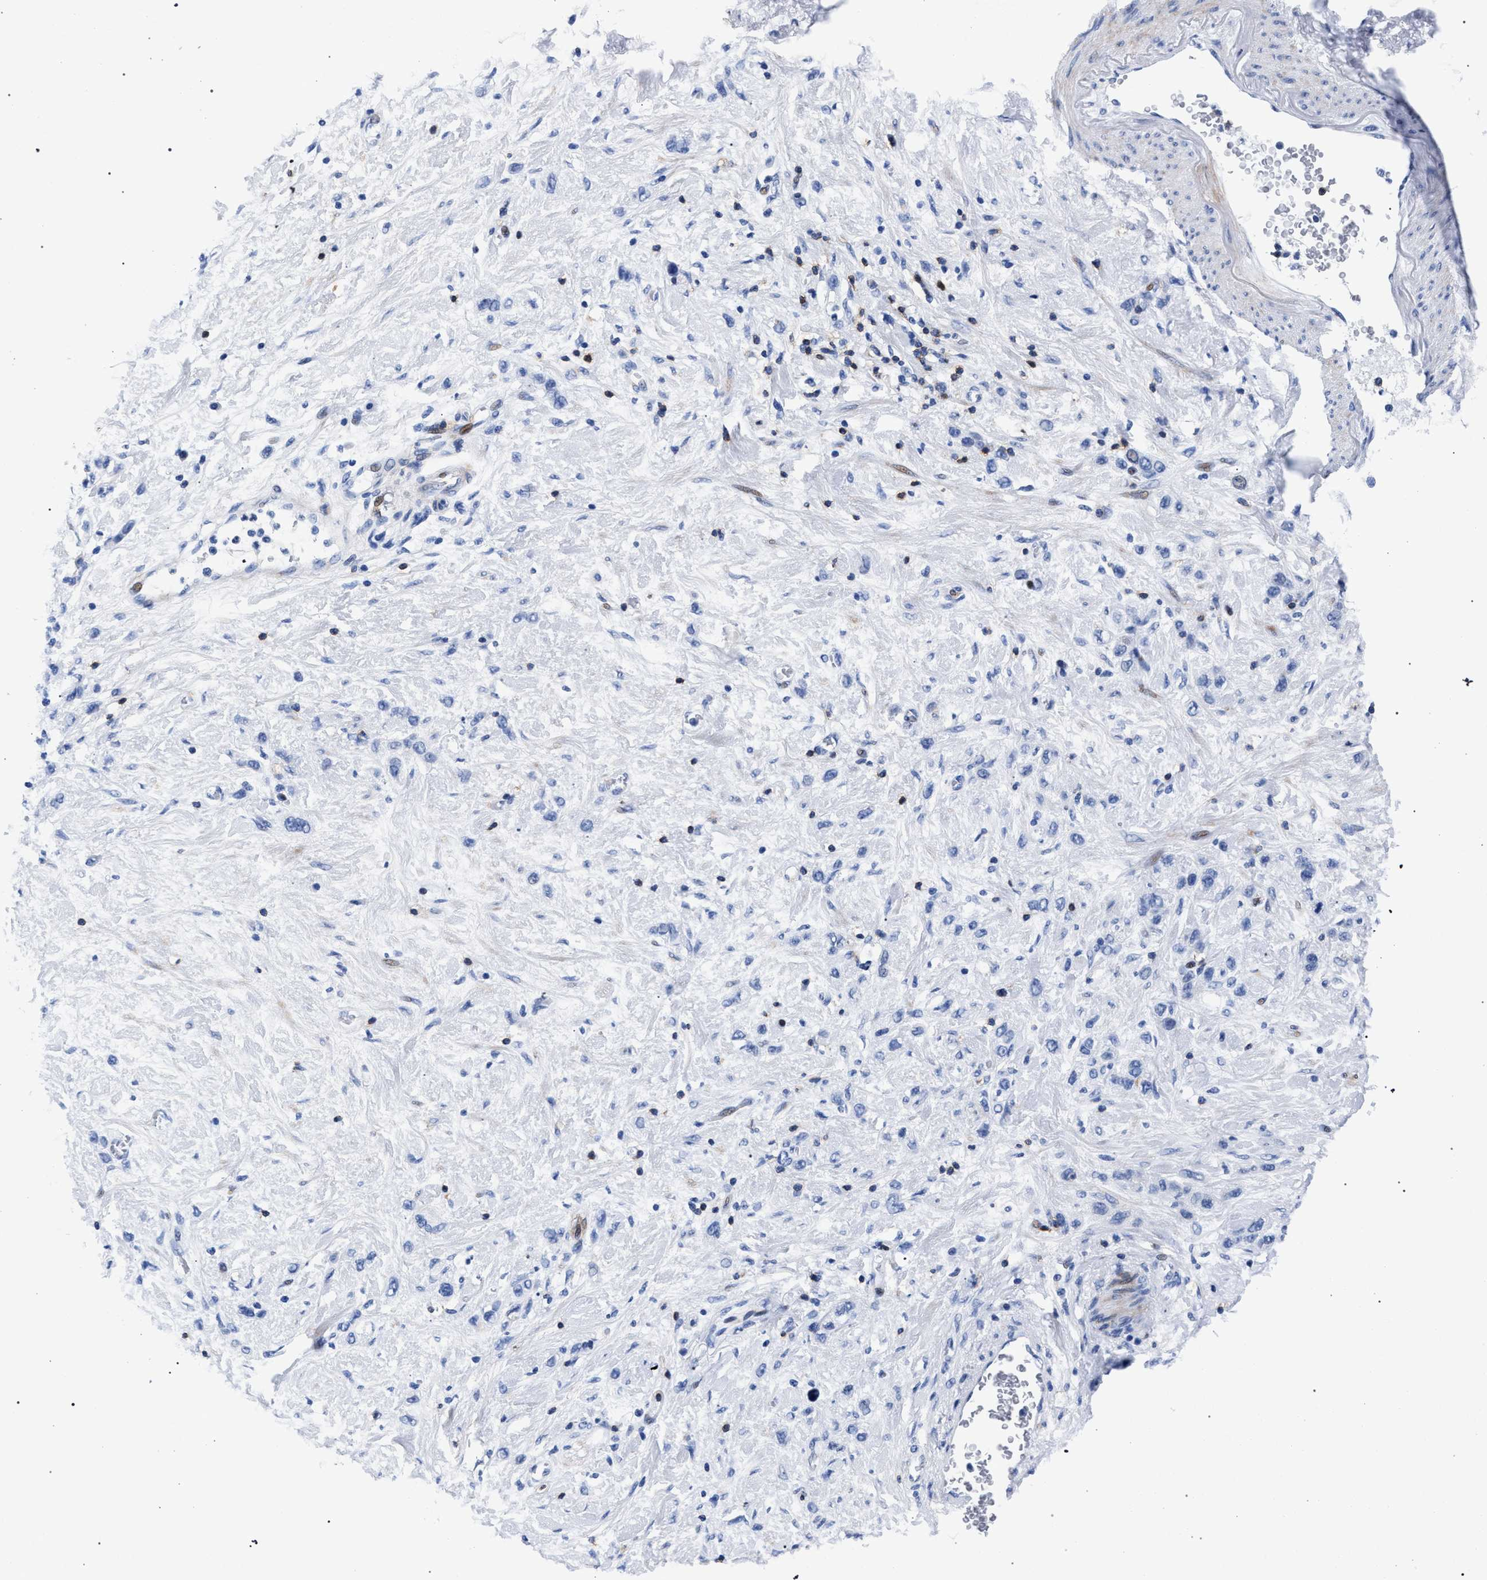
{"staining": {"intensity": "negative", "quantity": "none", "location": "none"}, "tissue": "stomach cancer", "cell_type": "Tumor cells", "image_type": "cancer", "snomed": [{"axis": "morphology", "description": "Adenocarcinoma, NOS"}, {"axis": "morphology", "description": "Adenocarcinoma, High grade"}, {"axis": "topography", "description": "Stomach, upper"}, {"axis": "topography", "description": "Stomach, lower"}], "caption": "An IHC histopathology image of stomach cancer is shown. There is no staining in tumor cells of stomach cancer. (DAB (3,3'-diaminobenzidine) IHC, high magnification).", "gene": "KLRK1", "patient": {"sex": "female", "age": 65}}